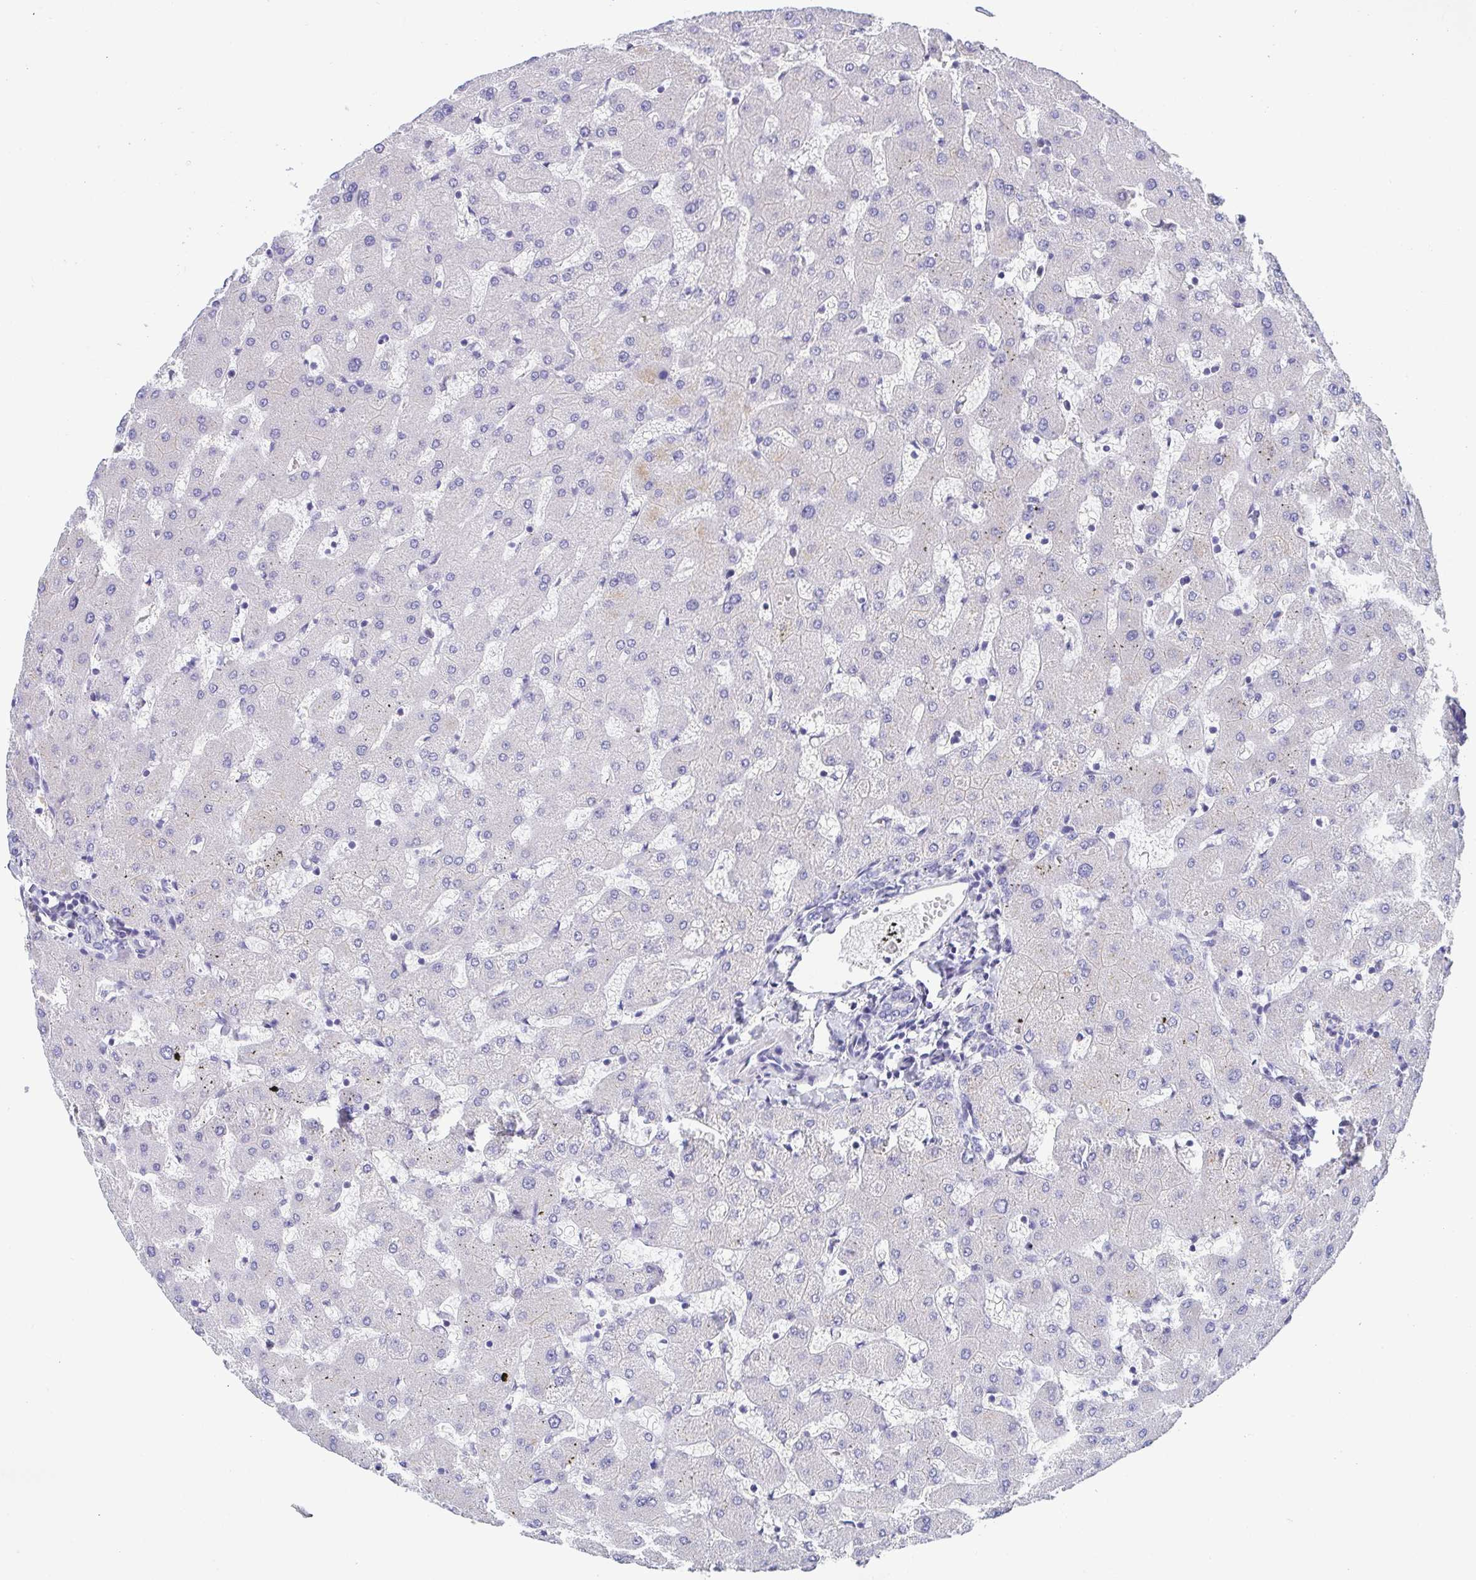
{"staining": {"intensity": "negative", "quantity": "none", "location": "none"}, "tissue": "liver", "cell_type": "Cholangiocytes", "image_type": "normal", "snomed": [{"axis": "morphology", "description": "Normal tissue, NOS"}, {"axis": "topography", "description": "Liver"}], "caption": "Histopathology image shows no protein positivity in cholangiocytes of normal liver.", "gene": "TREH", "patient": {"sex": "female", "age": 63}}